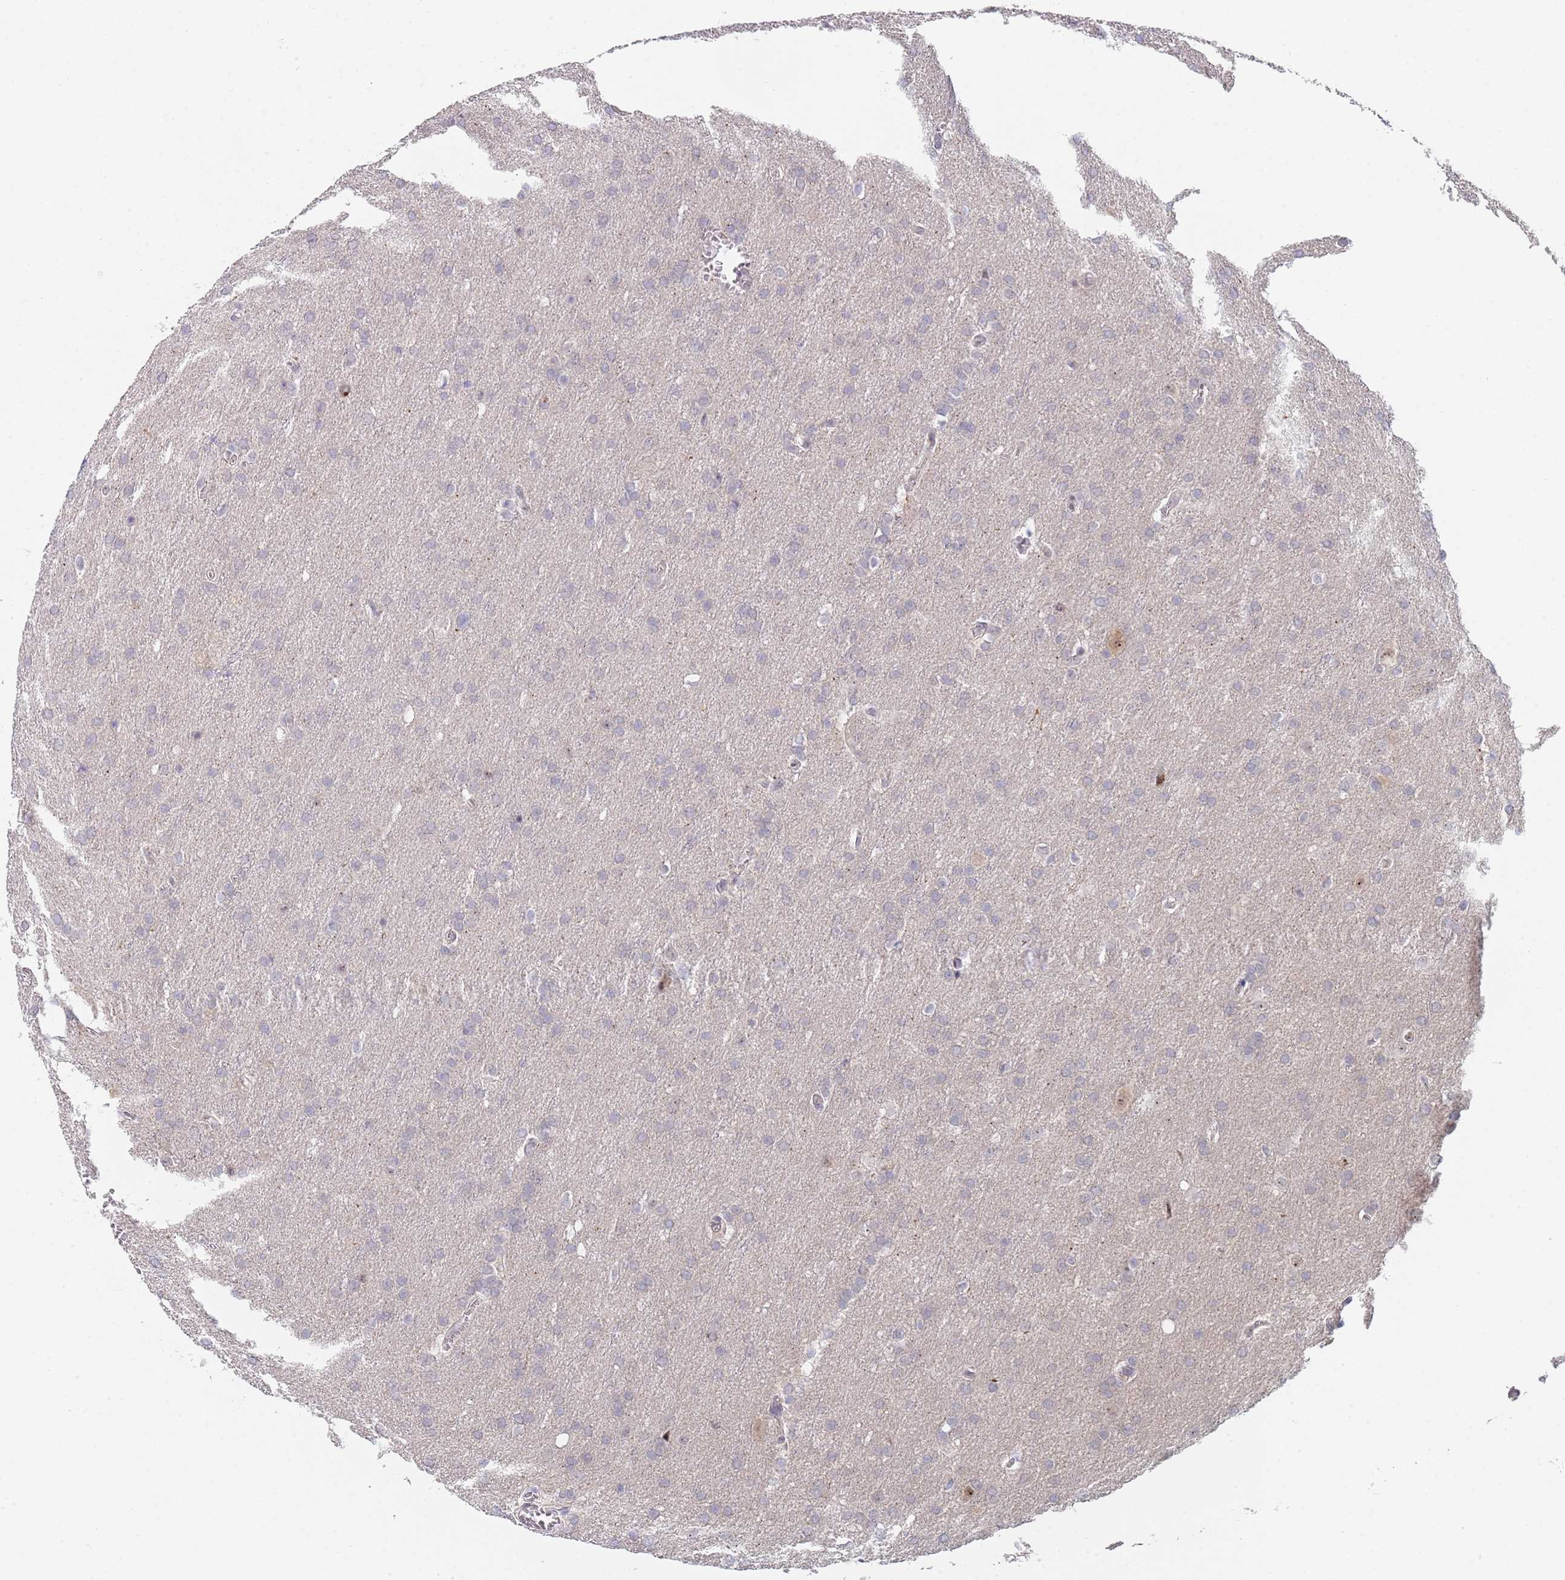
{"staining": {"intensity": "negative", "quantity": "none", "location": "none"}, "tissue": "glioma", "cell_type": "Tumor cells", "image_type": "cancer", "snomed": [{"axis": "morphology", "description": "Glioma, malignant, Low grade"}, {"axis": "topography", "description": "Brain"}], "caption": "High power microscopy histopathology image of an immunohistochemistry (IHC) image of glioma, revealing no significant staining in tumor cells. (DAB (3,3'-diaminobenzidine) immunohistochemistry (IHC) with hematoxylin counter stain).", "gene": "PLCL2", "patient": {"sex": "female", "age": 32}}